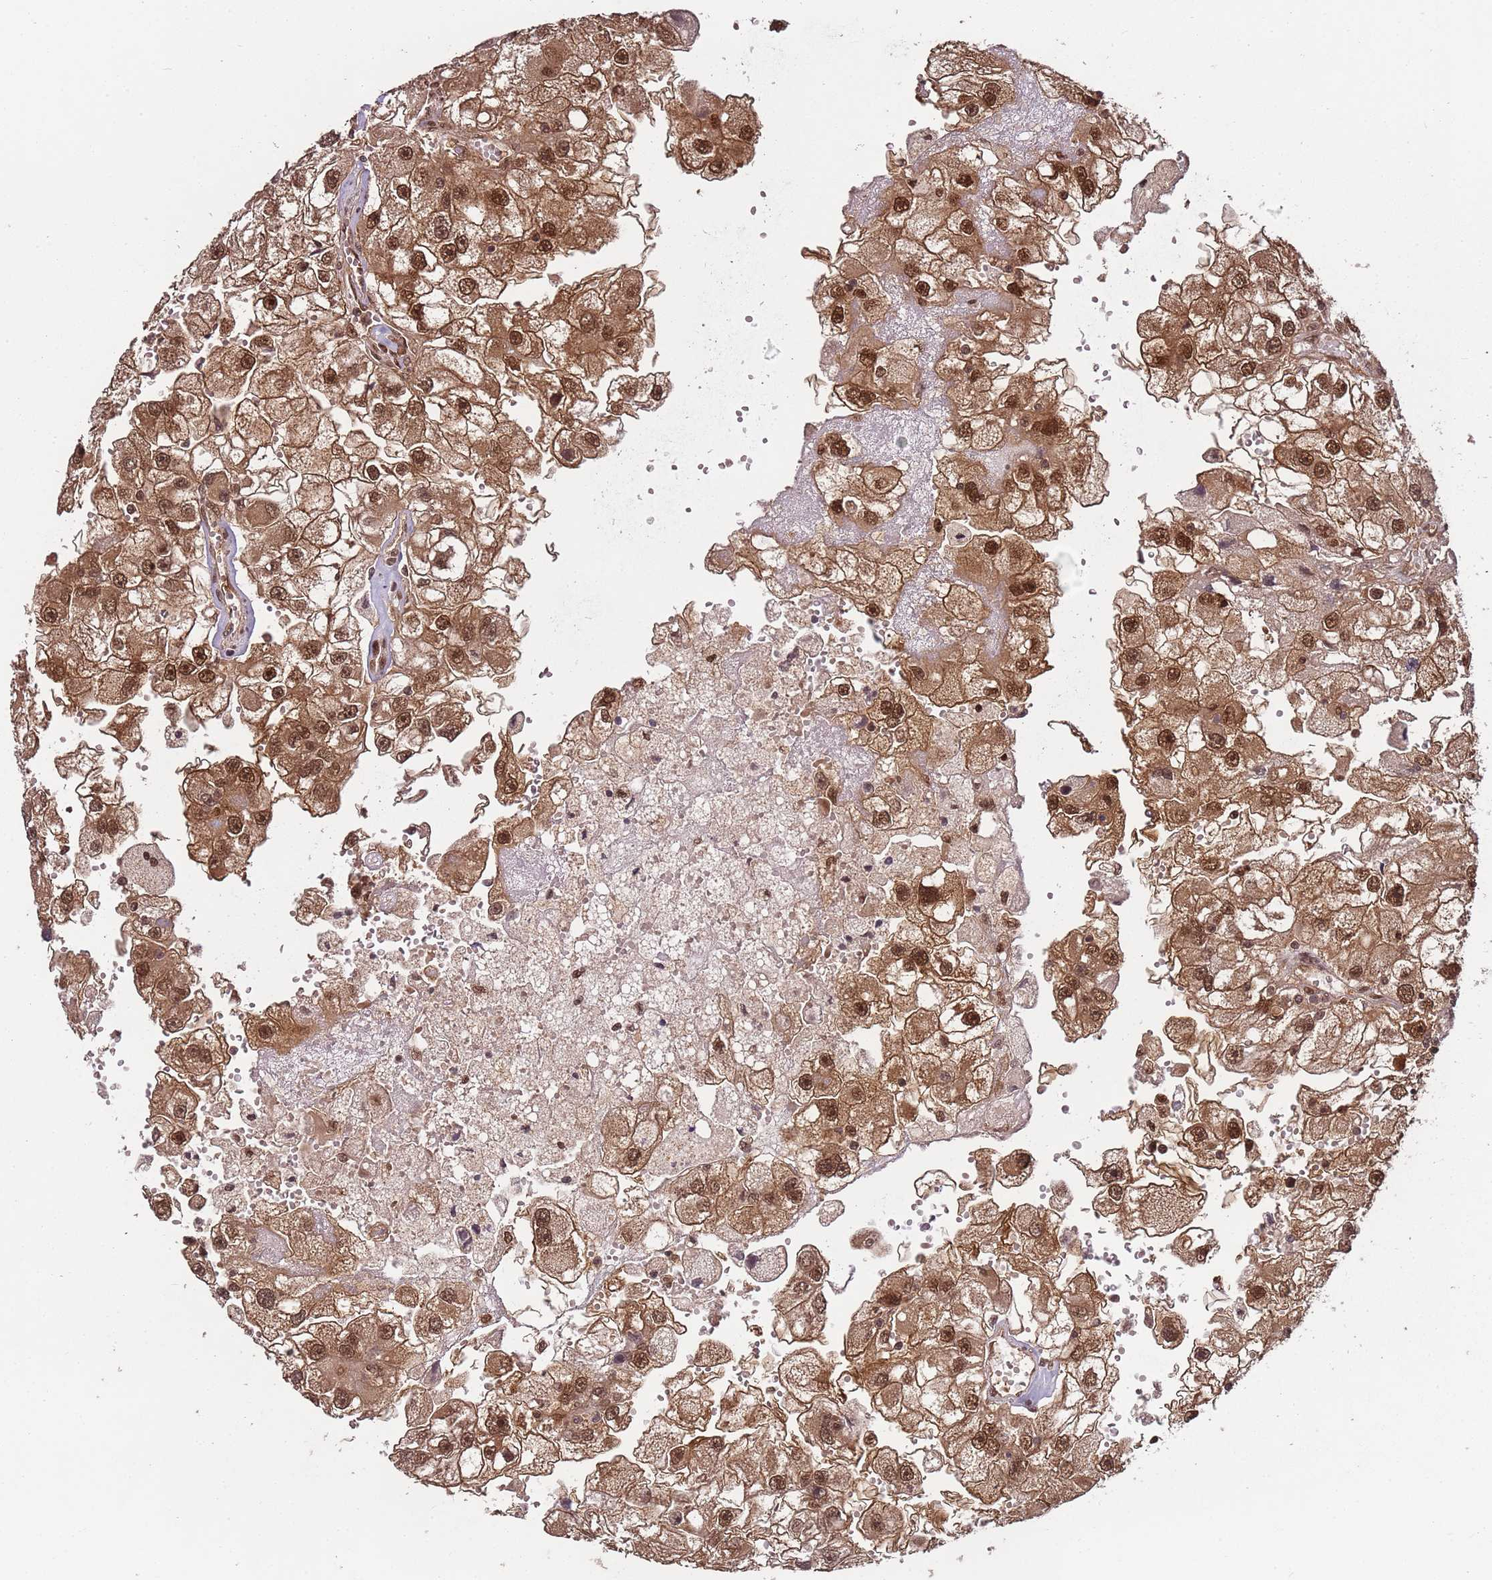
{"staining": {"intensity": "strong", "quantity": ">75%", "location": "cytoplasmic/membranous,nuclear"}, "tissue": "renal cancer", "cell_type": "Tumor cells", "image_type": "cancer", "snomed": [{"axis": "morphology", "description": "Adenocarcinoma, NOS"}, {"axis": "topography", "description": "Kidney"}], "caption": "Protein positivity by immunohistochemistry shows strong cytoplasmic/membranous and nuclear positivity in about >75% of tumor cells in renal cancer.", "gene": "PGLS", "patient": {"sex": "male", "age": 63}}